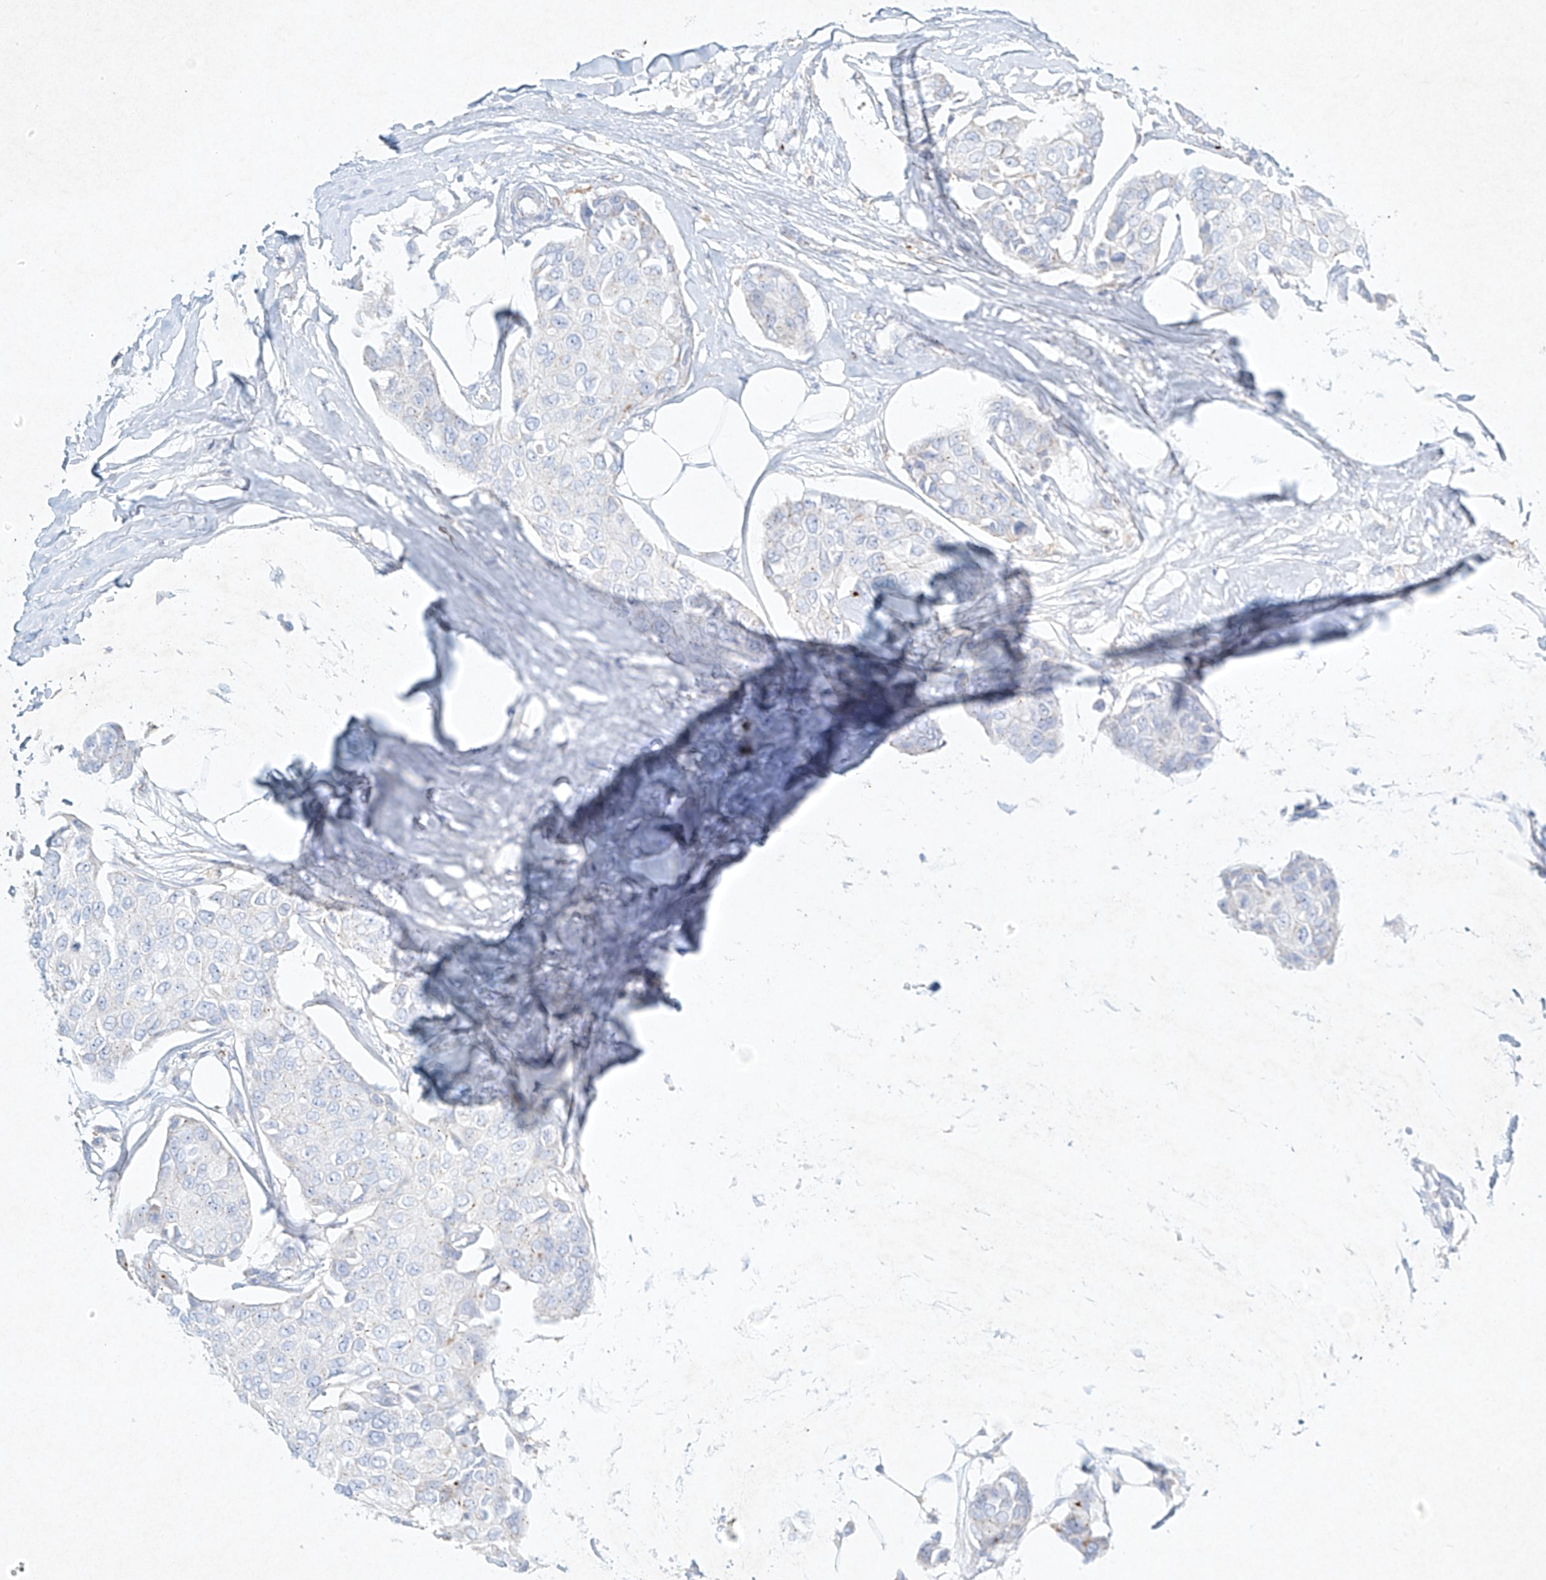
{"staining": {"intensity": "negative", "quantity": "none", "location": "none"}, "tissue": "breast cancer", "cell_type": "Tumor cells", "image_type": "cancer", "snomed": [{"axis": "morphology", "description": "Duct carcinoma"}, {"axis": "topography", "description": "Breast"}], "caption": "This is a photomicrograph of IHC staining of invasive ductal carcinoma (breast), which shows no positivity in tumor cells. (DAB IHC with hematoxylin counter stain).", "gene": "PLEK", "patient": {"sex": "female", "age": 80}}